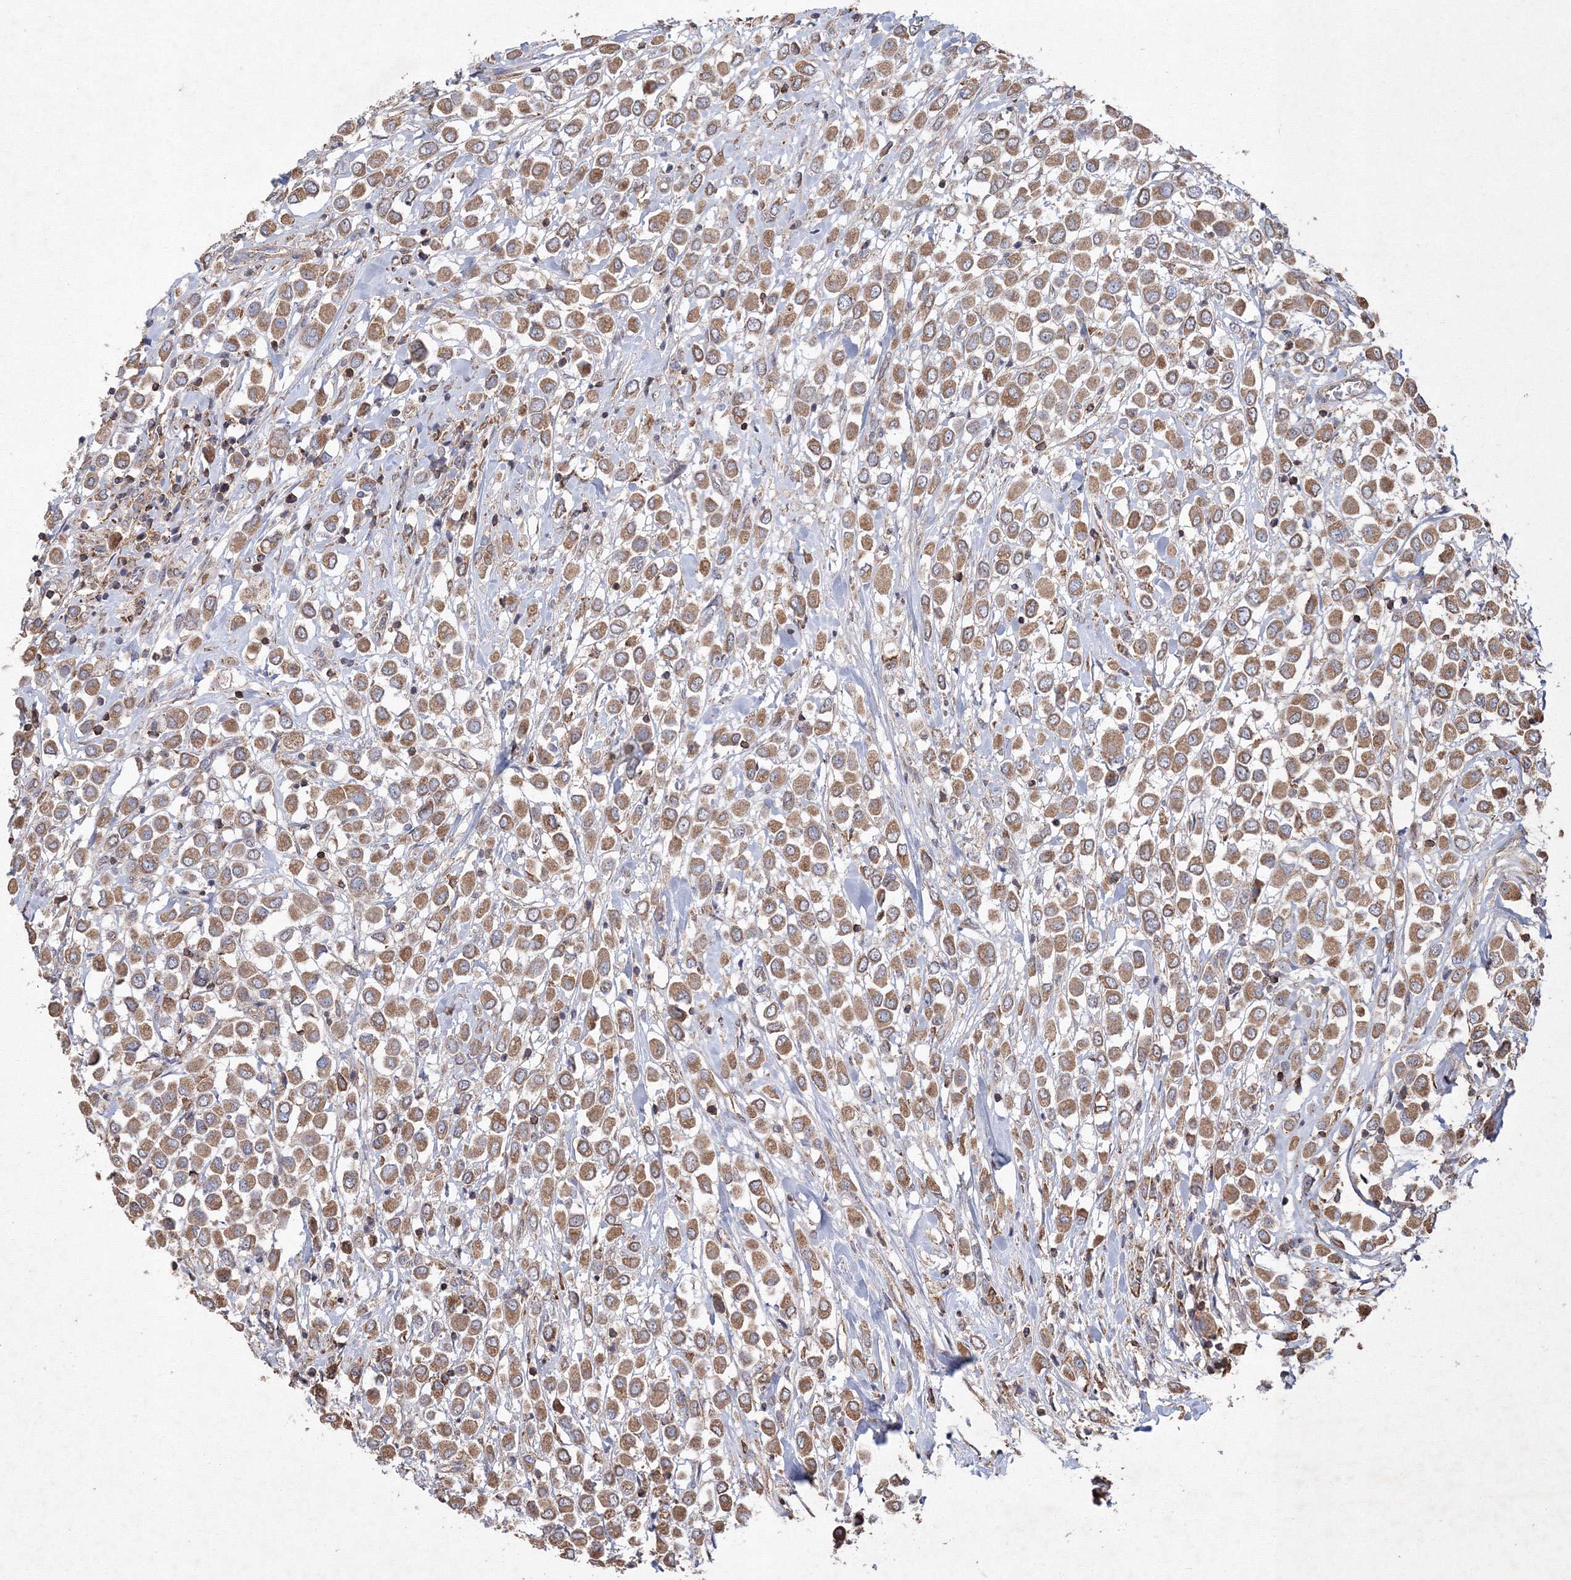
{"staining": {"intensity": "moderate", "quantity": ">75%", "location": "cytoplasmic/membranous"}, "tissue": "breast cancer", "cell_type": "Tumor cells", "image_type": "cancer", "snomed": [{"axis": "morphology", "description": "Duct carcinoma"}, {"axis": "topography", "description": "Breast"}], "caption": "Moderate cytoplasmic/membranous staining for a protein is present in approximately >75% of tumor cells of breast cancer using immunohistochemistry.", "gene": "TMEM139", "patient": {"sex": "female", "age": 61}}